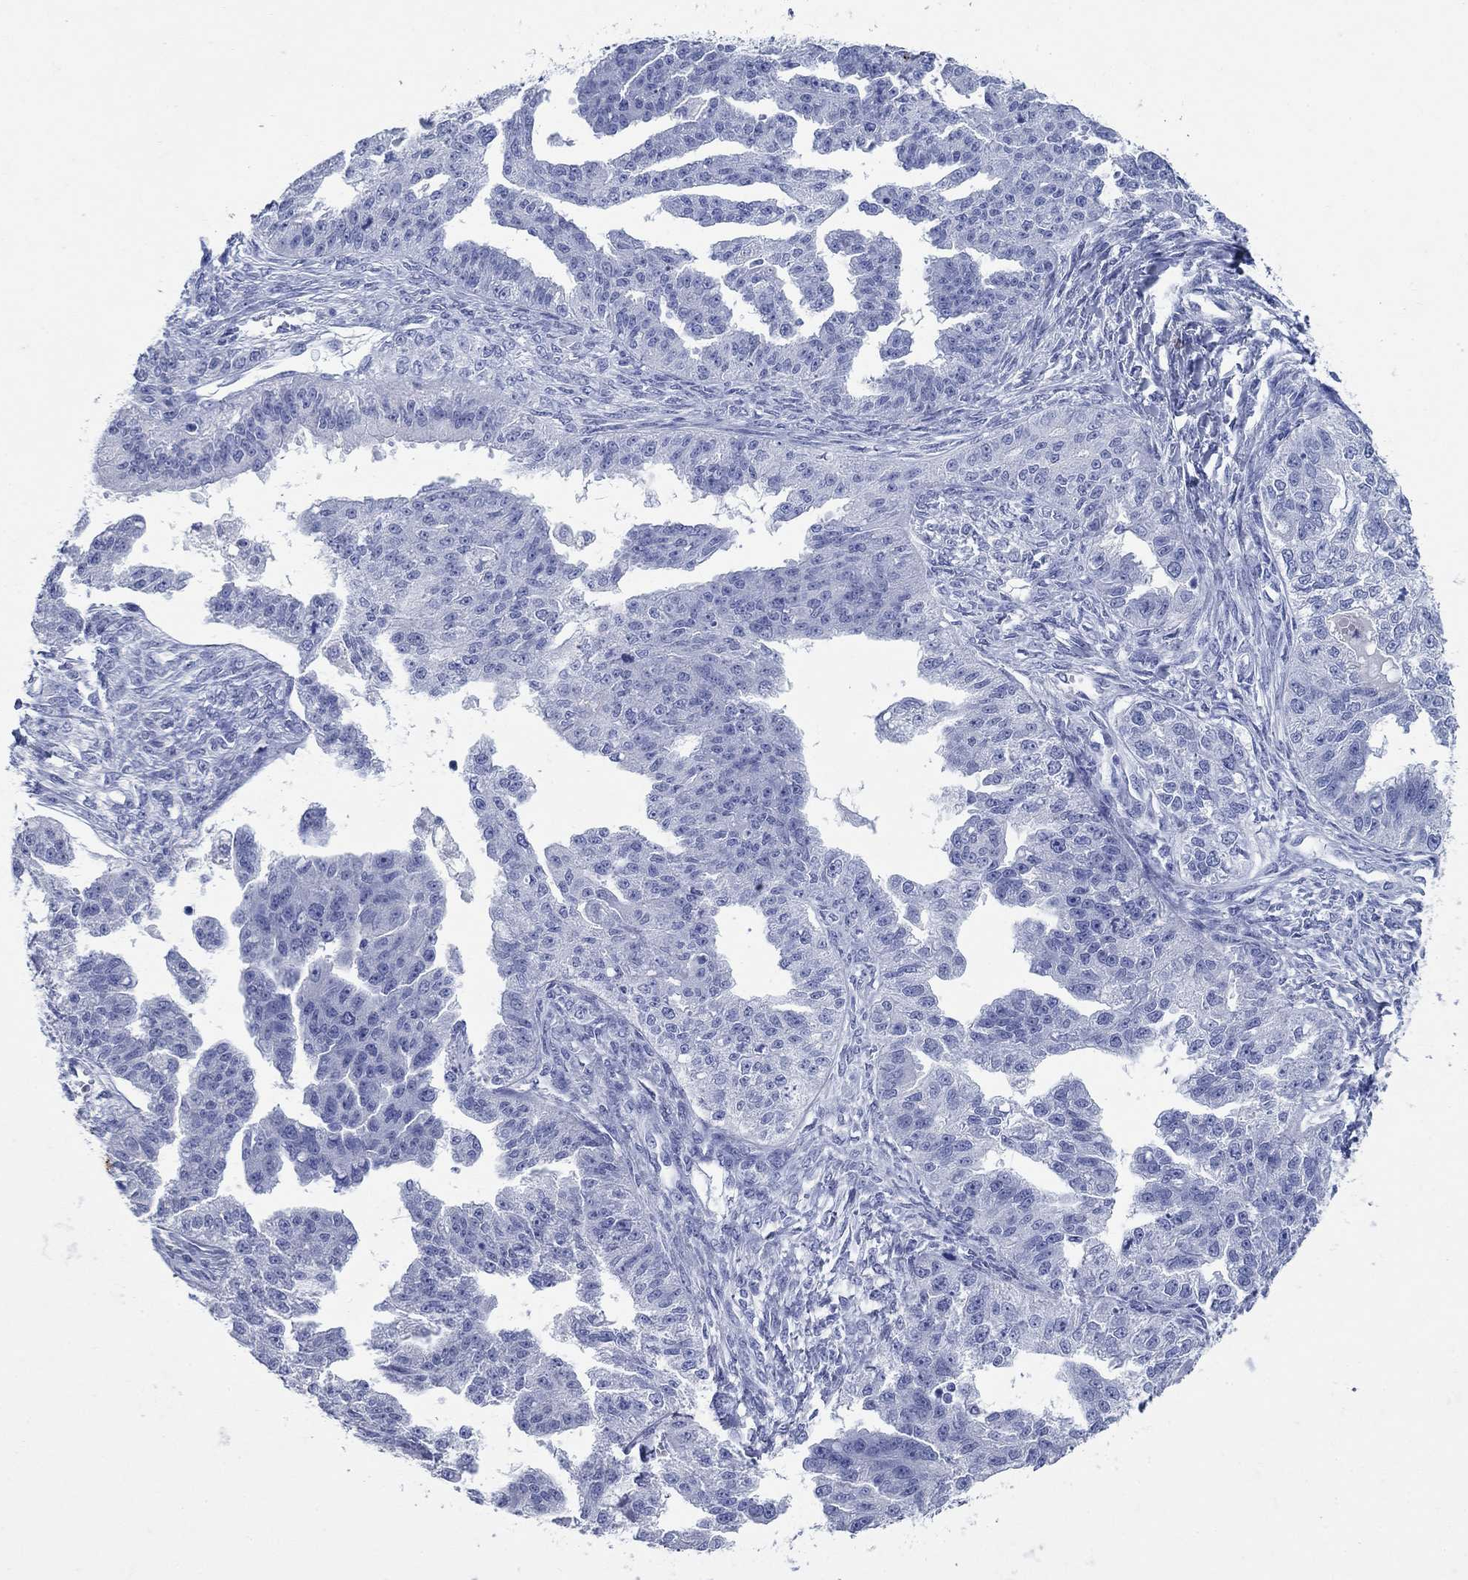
{"staining": {"intensity": "negative", "quantity": "none", "location": "none"}, "tissue": "ovarian cancer", "cell_type": "Tumor cells", "image_type": "cancer", "snomed": [{"axis": "morphology", "description": "Cystadenocarcinoma, serous, NOS"}, {"axis": "topography", "description": "Ovary"}], "caption": "This histopathology image is of serous cystadenocarcinoma (ovarian) stained with immunohistochemistry to label a protein in brown with the nuclei are counter-stained blue. There is no expression in tumor cells.", "gene": "AZU1", "patient": {"sex": "female", "age": 58}}